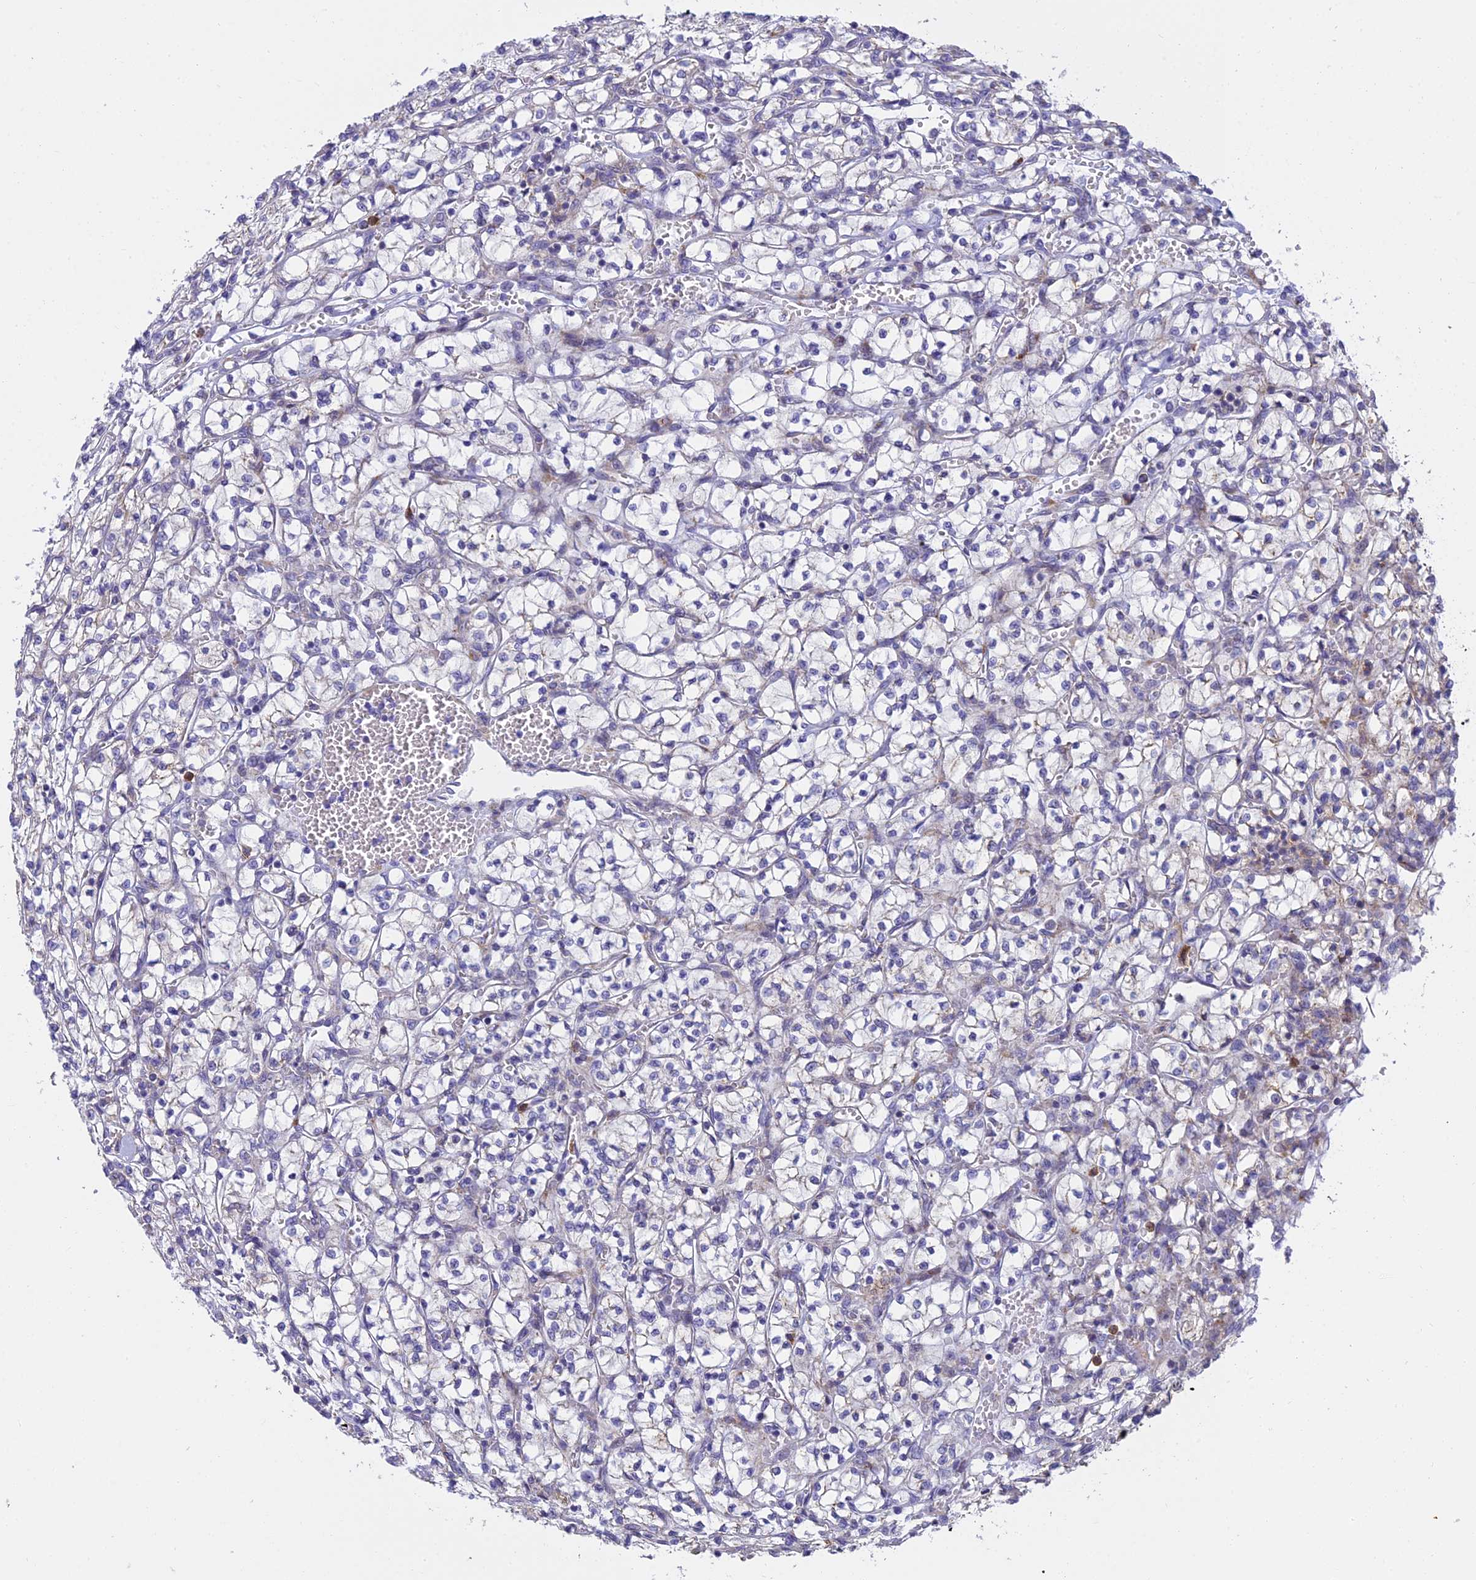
{"staining": {"intensity": "negative", "quantity": "none", "location": "none"}, "tissue": "renal cancer", "cell_type": "Tumor cells", "image_type": "cancer", "snomed": [{"axis": "morphology", "description": "Adenocarcinoma, NOS"}, {"axis": "topography", "description": "Kidney"}], "caption": "DAB immunohistochemical staining of adenocarcinoma (renal) demonstrates no significant staining in tumor cells.", "gene": "CLCN7", "patient": {"sex": "female", "age": 64}}